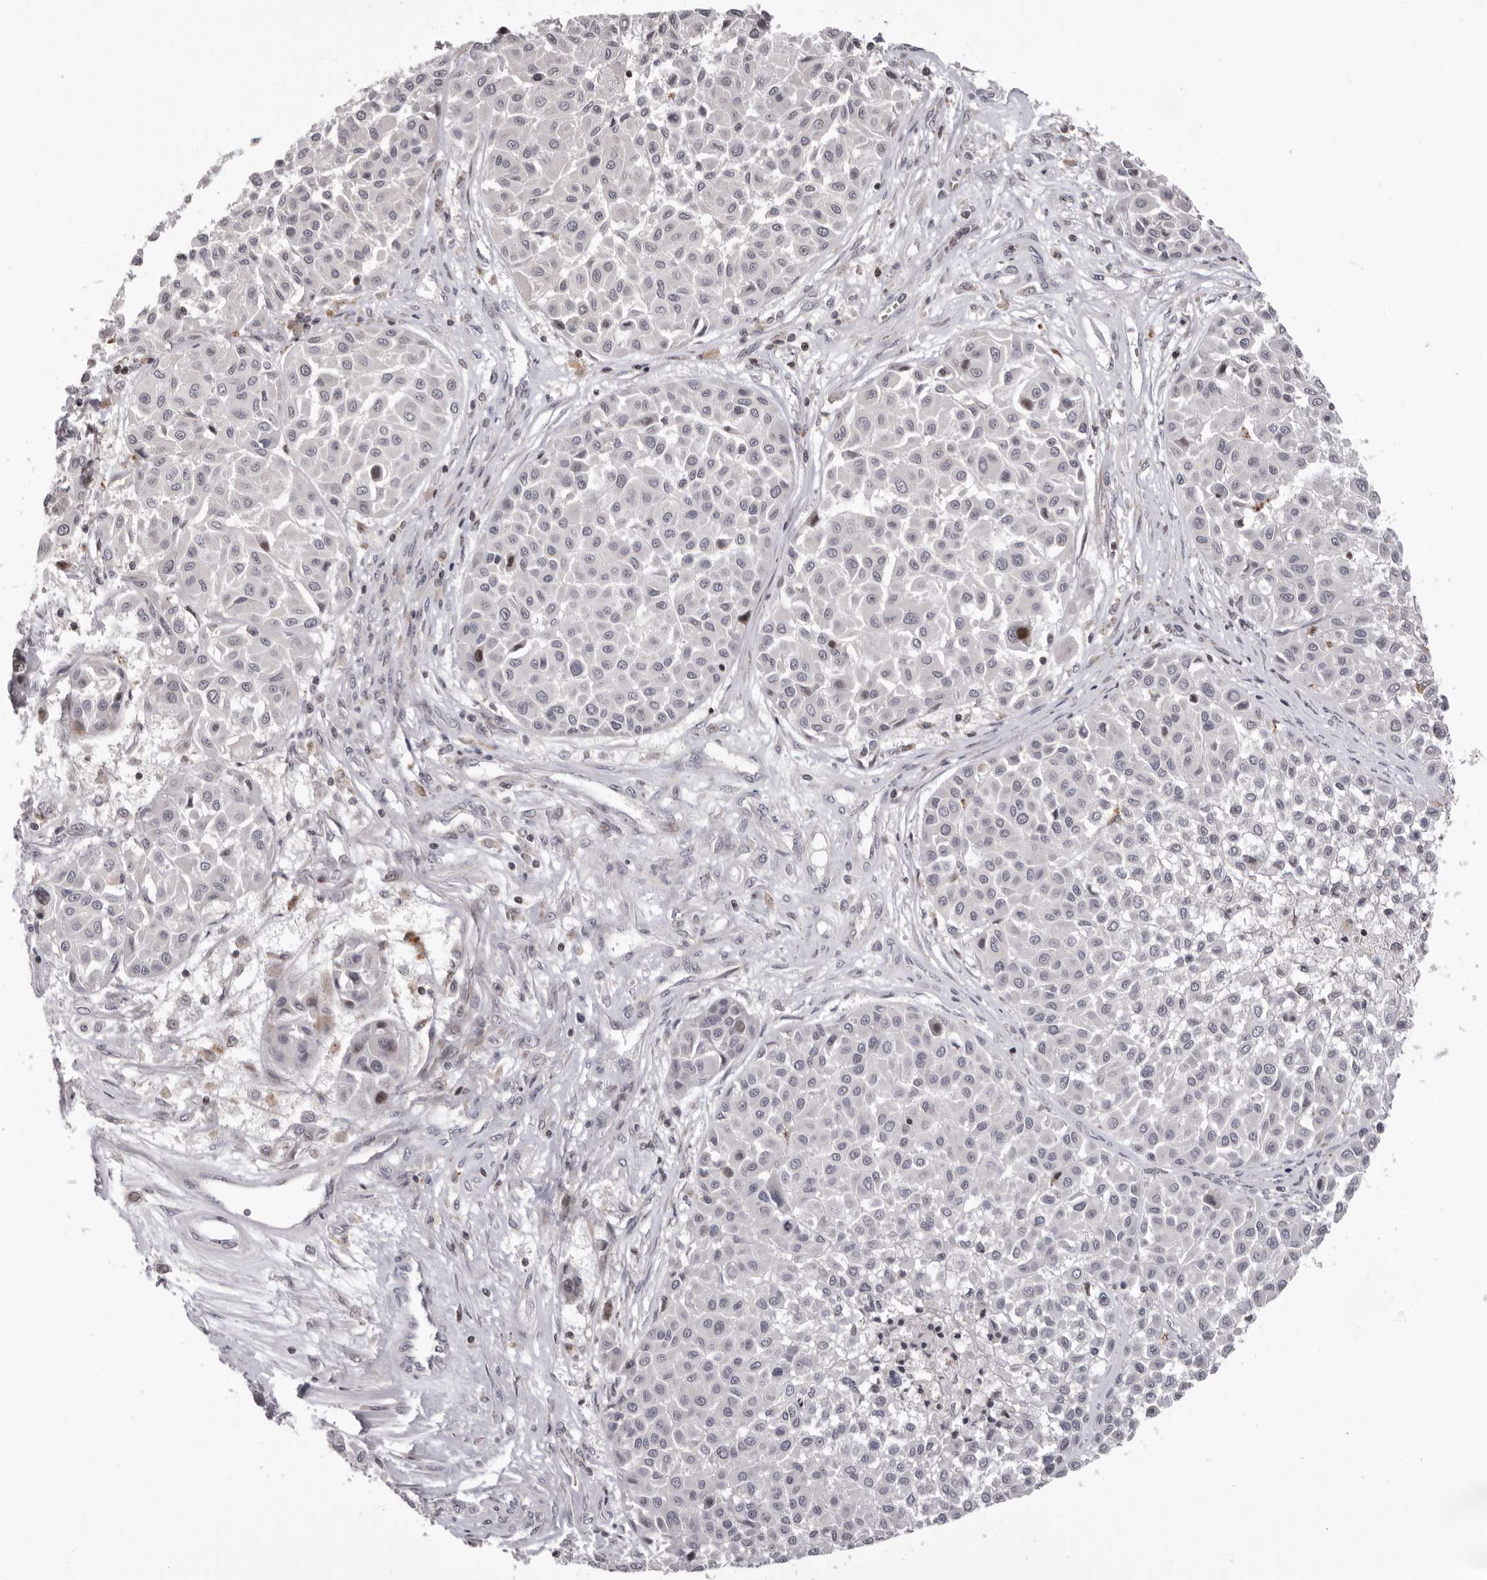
{"staining": {"intensity": "negative", "quantity": "none", "location": "none"}, "tissue": "melanoma", "cell_type": "Tumor cells", "image_type": "cancer", "snomed": [{"axis": "morphology", "description": "Malignant melanoma, Metastatic site"}, {"axis": "topography", "description": "Soft tissue"}], "caption": "Immunohistochemical staining of melanoma demonstrates no significant expression in tumor cells. (Stains: DAB IHC with hematoxylin counter stain, Microscopy: brightfield microscopy at high magnification).", "gene": "AZIN1", "patient": {"sex": "male", "age": 41}}